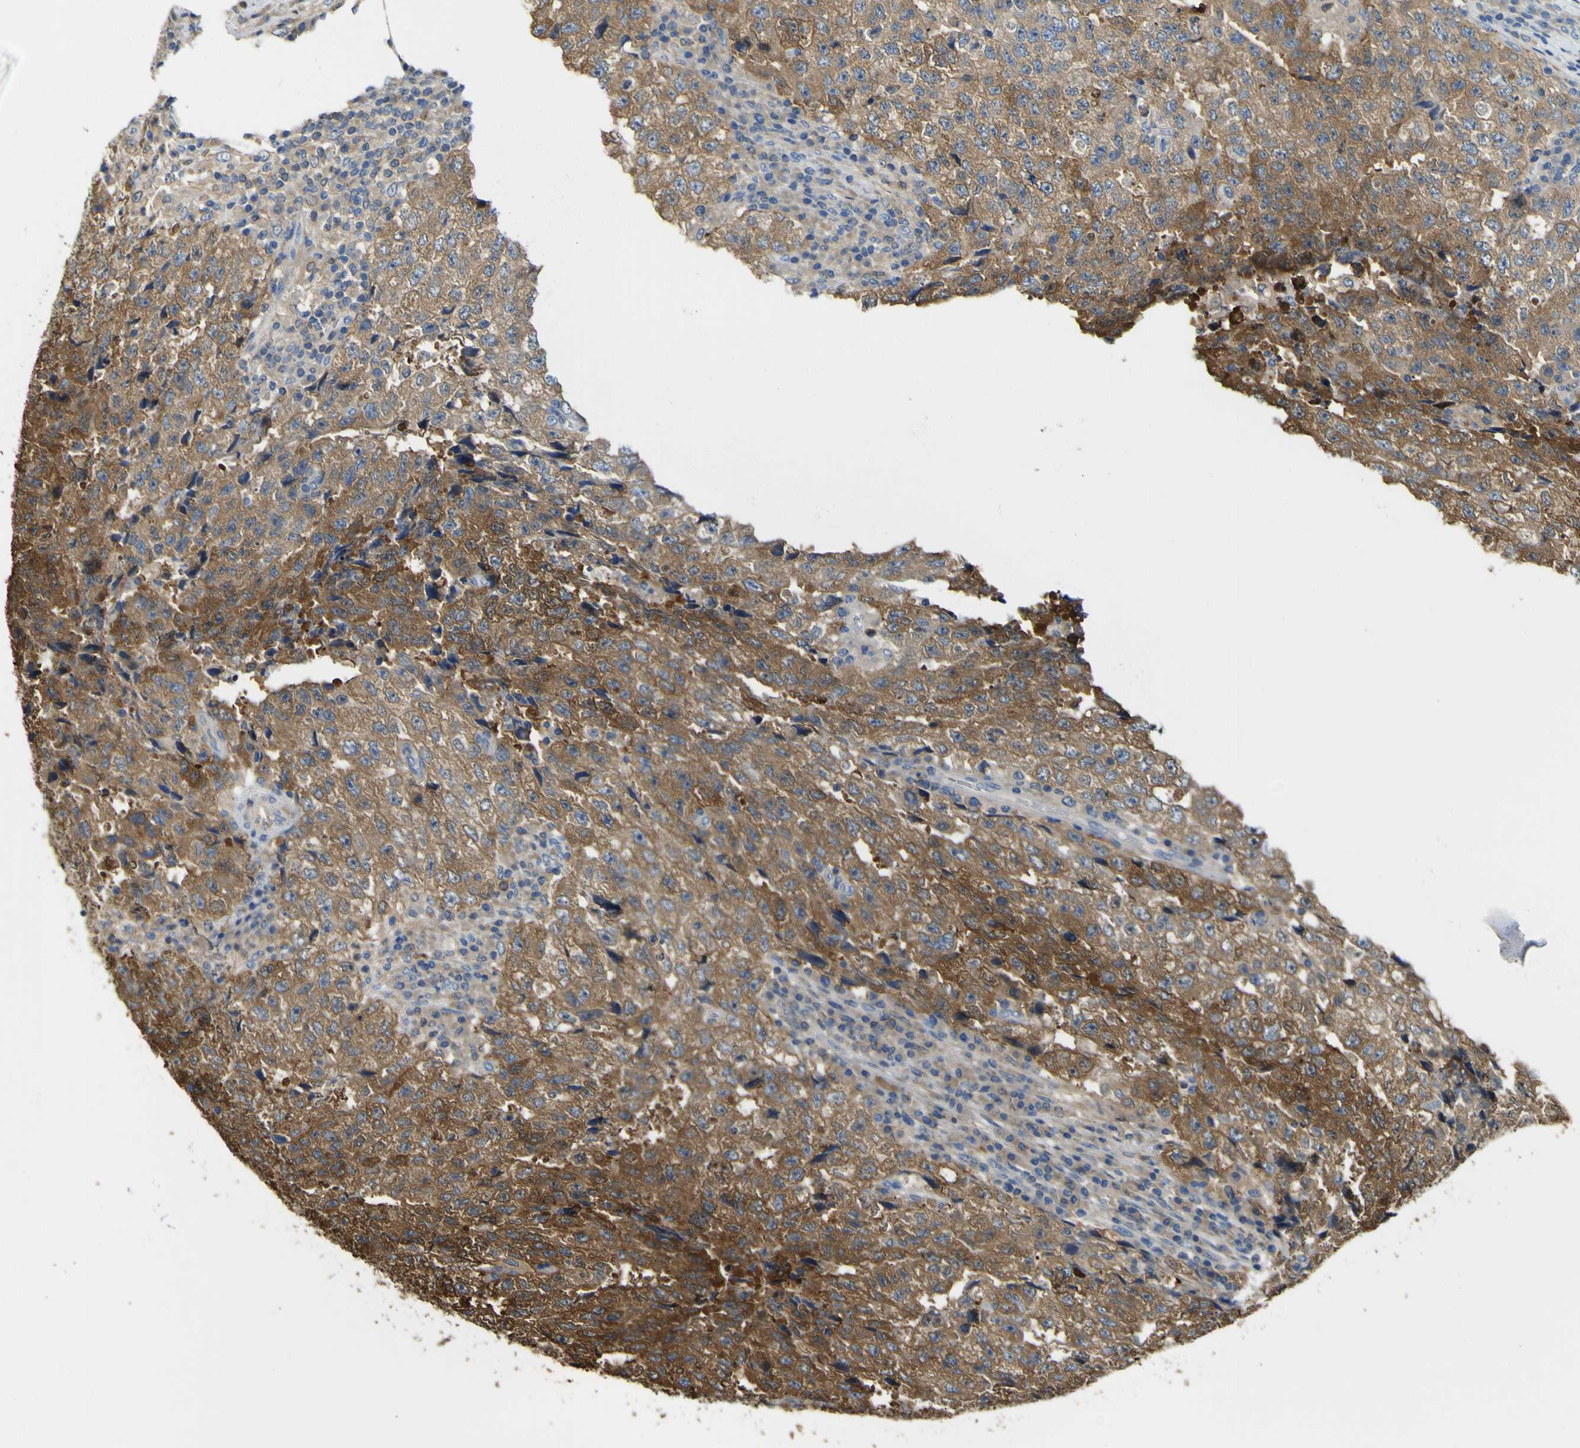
{"staining": {"intensity": "moderate", "quantity": ">75%", "location": "cytoplasmic/membranous"}, "tissue": "testis cancer", "cell_type": "Tumor cells", "image_type": "cancer", "snomed": [{"axis": "morphology", "description": "Necrosis, NOS"}, {"axis": "morphology", "description": "Carcinoma, Embryonal, NOS"}, {"axis": "topography", "description": "Testis"}], "caption": "This photomicrograph demonstrates IHC staining of testis cancer (embryonal carcinoma), with medium moderate cytoplasmic/membranous staining in about >75% of tumor cells.", "gene": "ABHD3", "patient": {"sex": "male", "age": 19}}